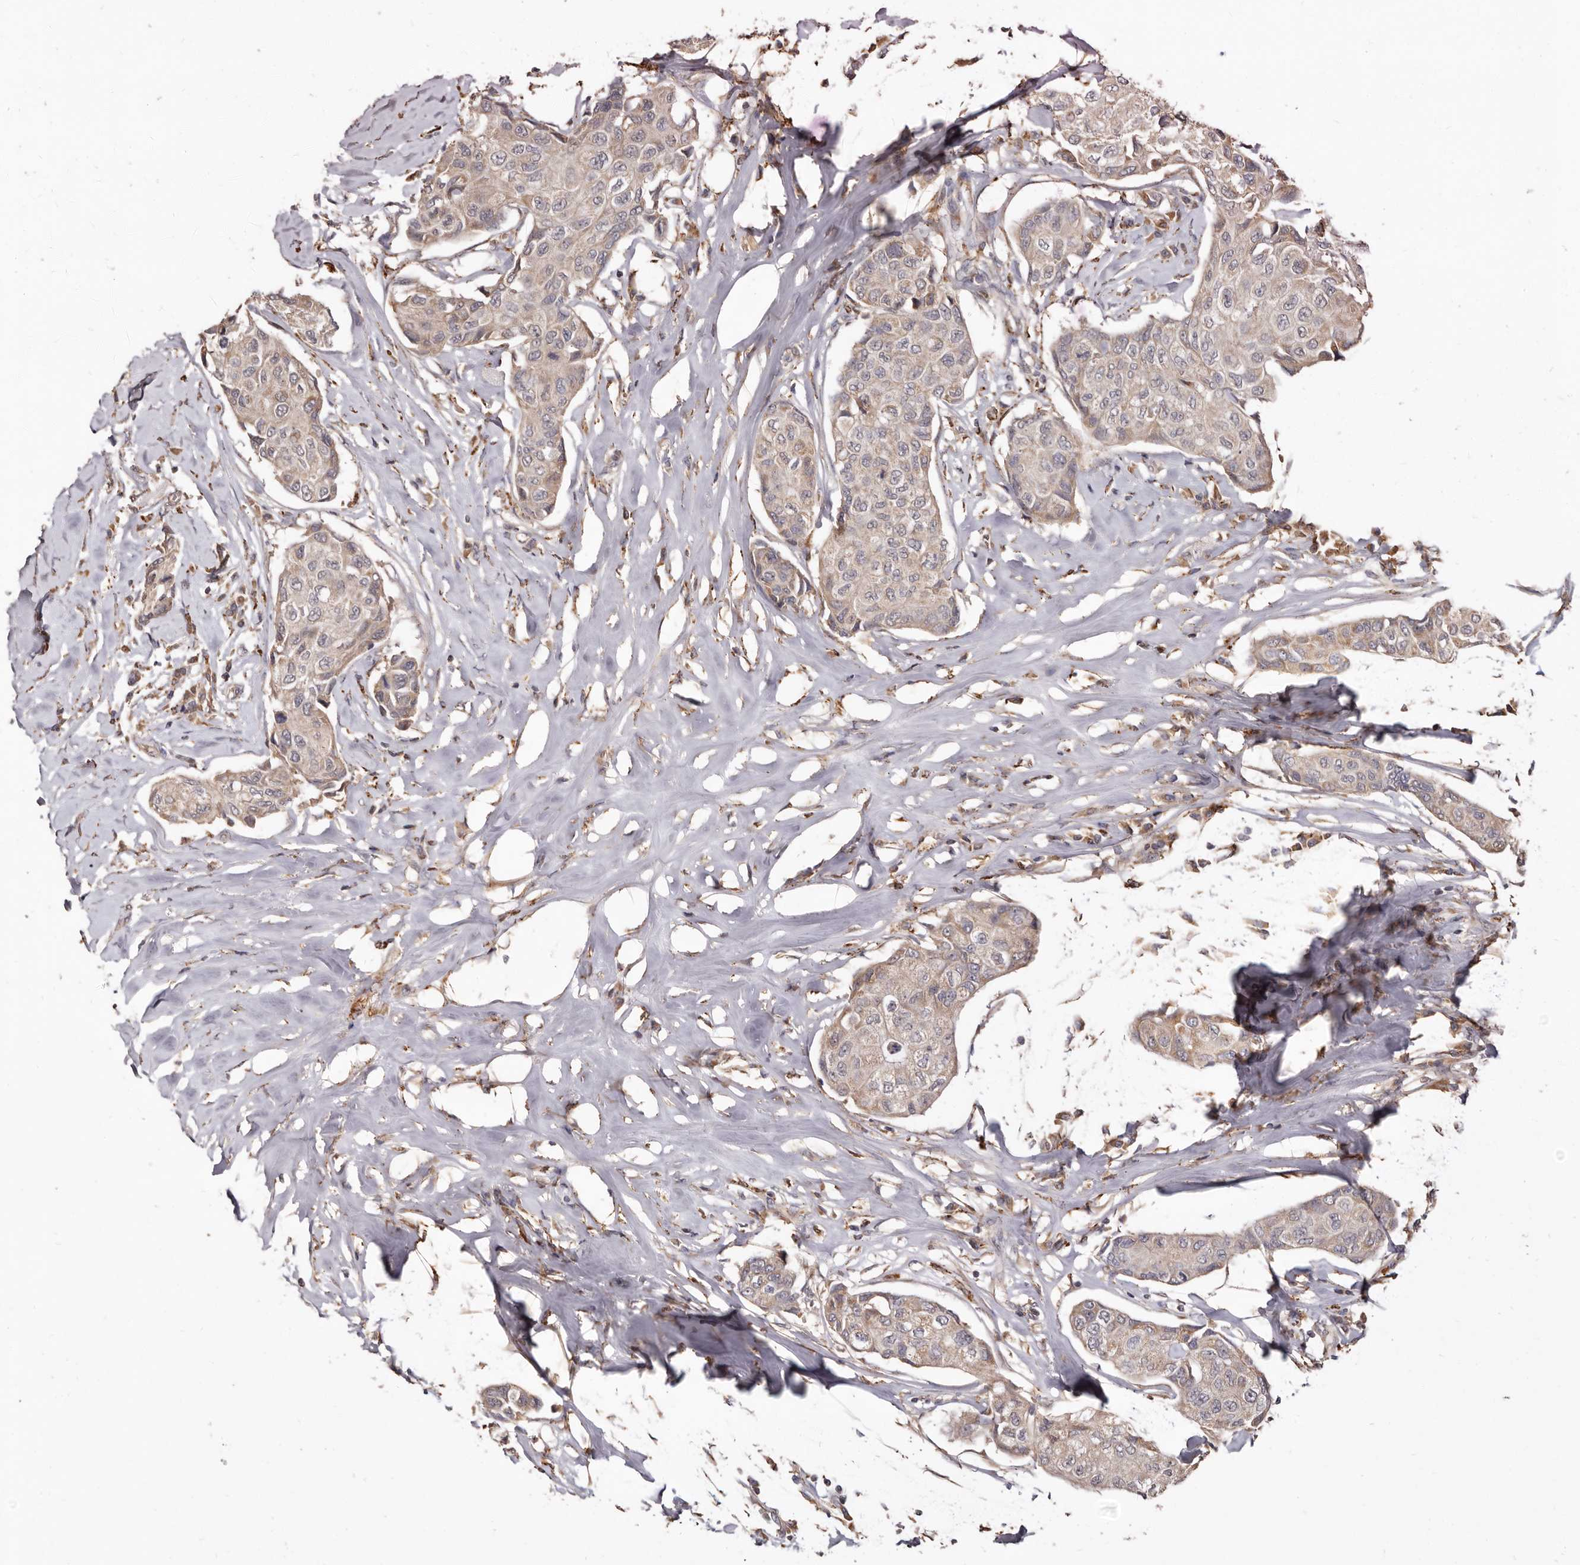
{"staining": {"intensity": "weak", "quantity": "25%-75%", "location": "cytoplasmic/membranous"}, "tissue": "breast cancer", "cell_type": "Tumor cells", "image_type": "cancer", "snomed": [{"axis": "morphology", "description": "Duct carcinoma"}, {"axis": "topography", "description": "Breast"}], "caption": "A brown stain shows weak cytoplasmic/membranous staining of a protein in human breast infiltrating ductal carcinoma tumor cells.", "gene": "AKAP7", "patient": {"sex": "female", "age": 80}}